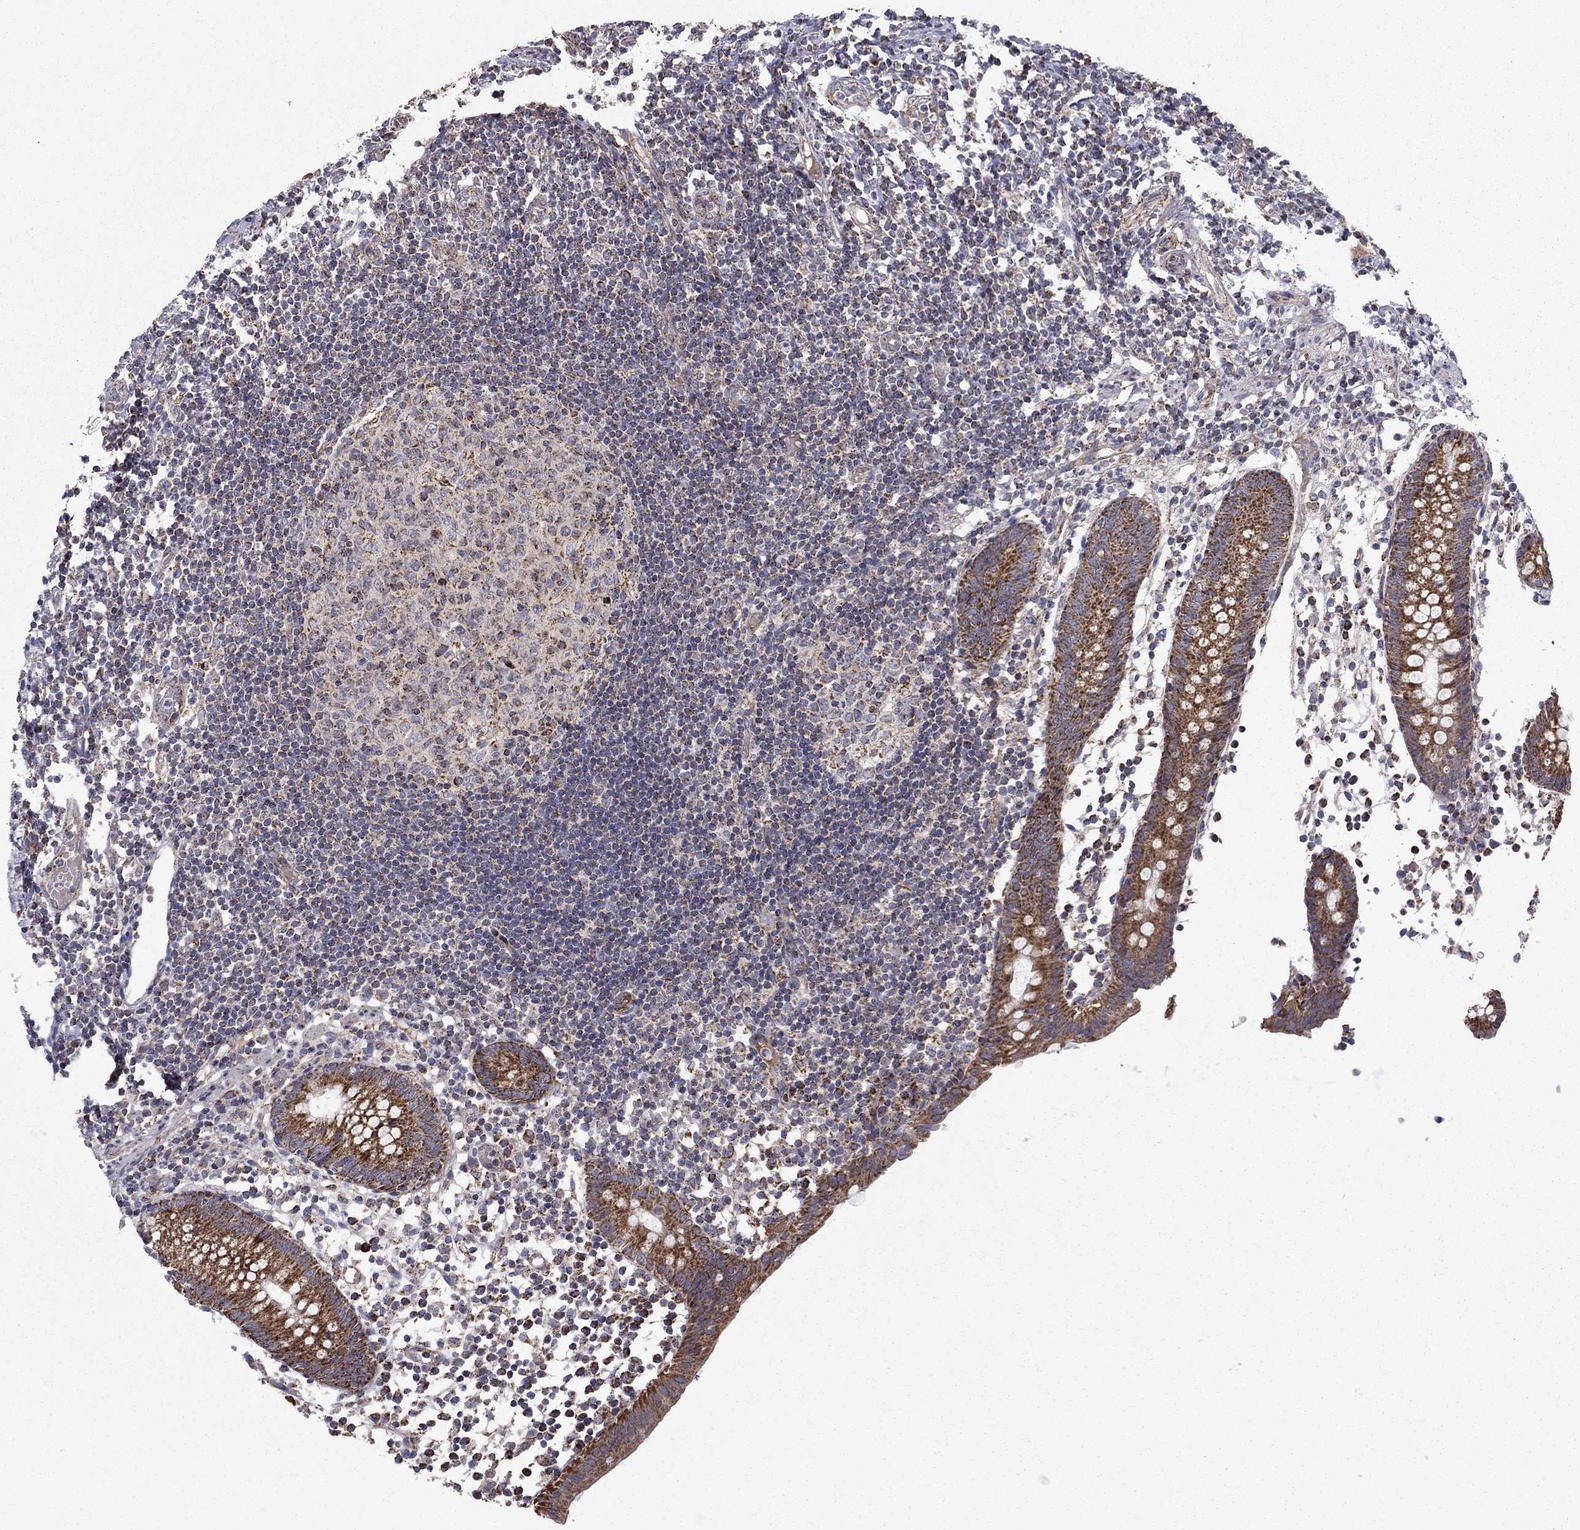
{"staining": {"intensity": "strong", "quantity": ">75%", "location": "cytoplasmic/membranous"}, "tissue": "appendix", "cell_type": "Glandular cells", "image_type": "normal", "snomed": [{"axis": "morphology", "description": "Normal tissue, NOS"}, {"axis": "topography", "description": "Appendix"}], "caption": "Glandular cells demonstrate high levels of strong cytoplasmic/membranous expression in approximately >75% of cells in unremarkable appendix.", "gene": "NDUFS8", "patient": {"sex": "female", "age": 40}}